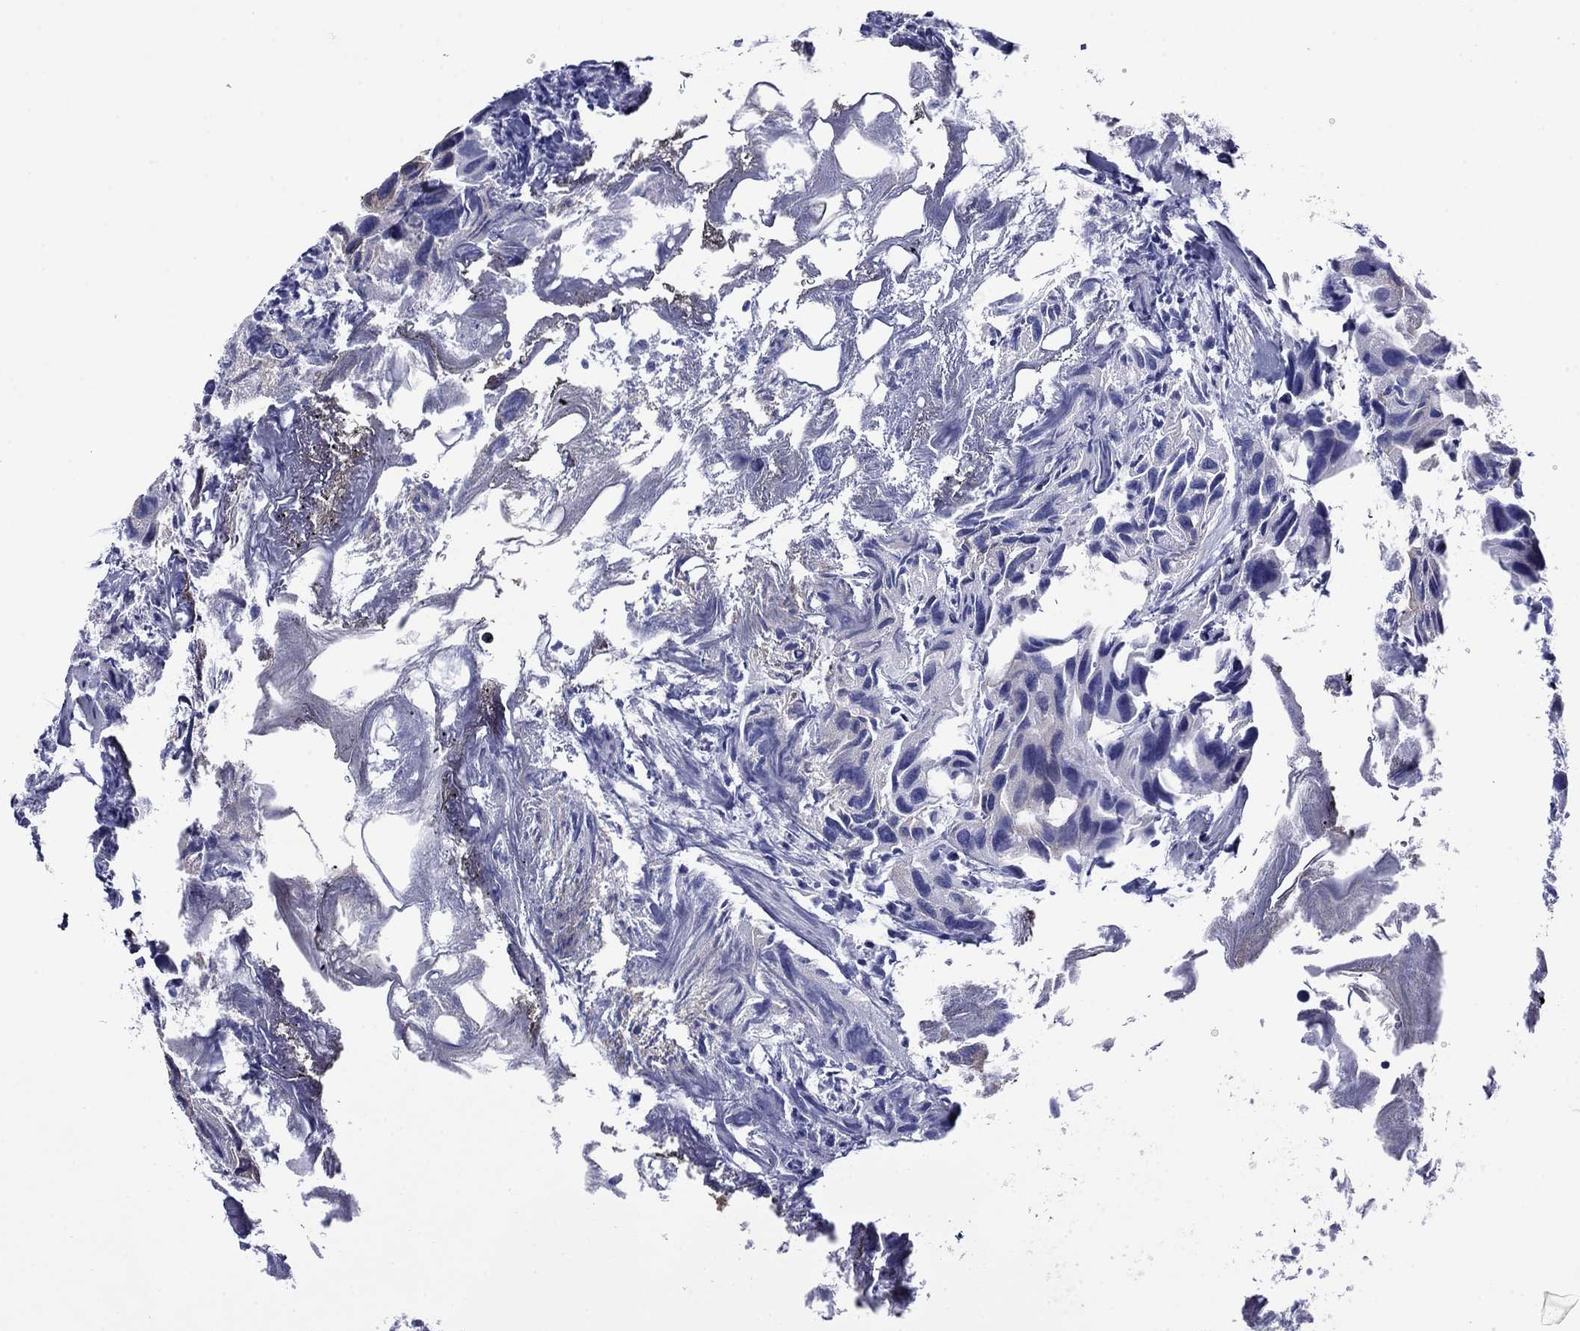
{"staining": {"intensity": "negative", "quantity": "none", "location": "none"}, "tissue": "urothelial cancer", "cell_type": "Tumor cells", "image_type": "cancer", "snomed": [{"axis": "morphology", "description": "Urothelial carcinoma, High grade"}, {"axis": "topography", "description": "Urinary bladder"}], "caption": "DAB immunohistochemical staining of urothelial cancer demonstrates no significant positivity in tumor cells.", "gene": "ROM1", "patient": {"sex": "male", "age": 79}}